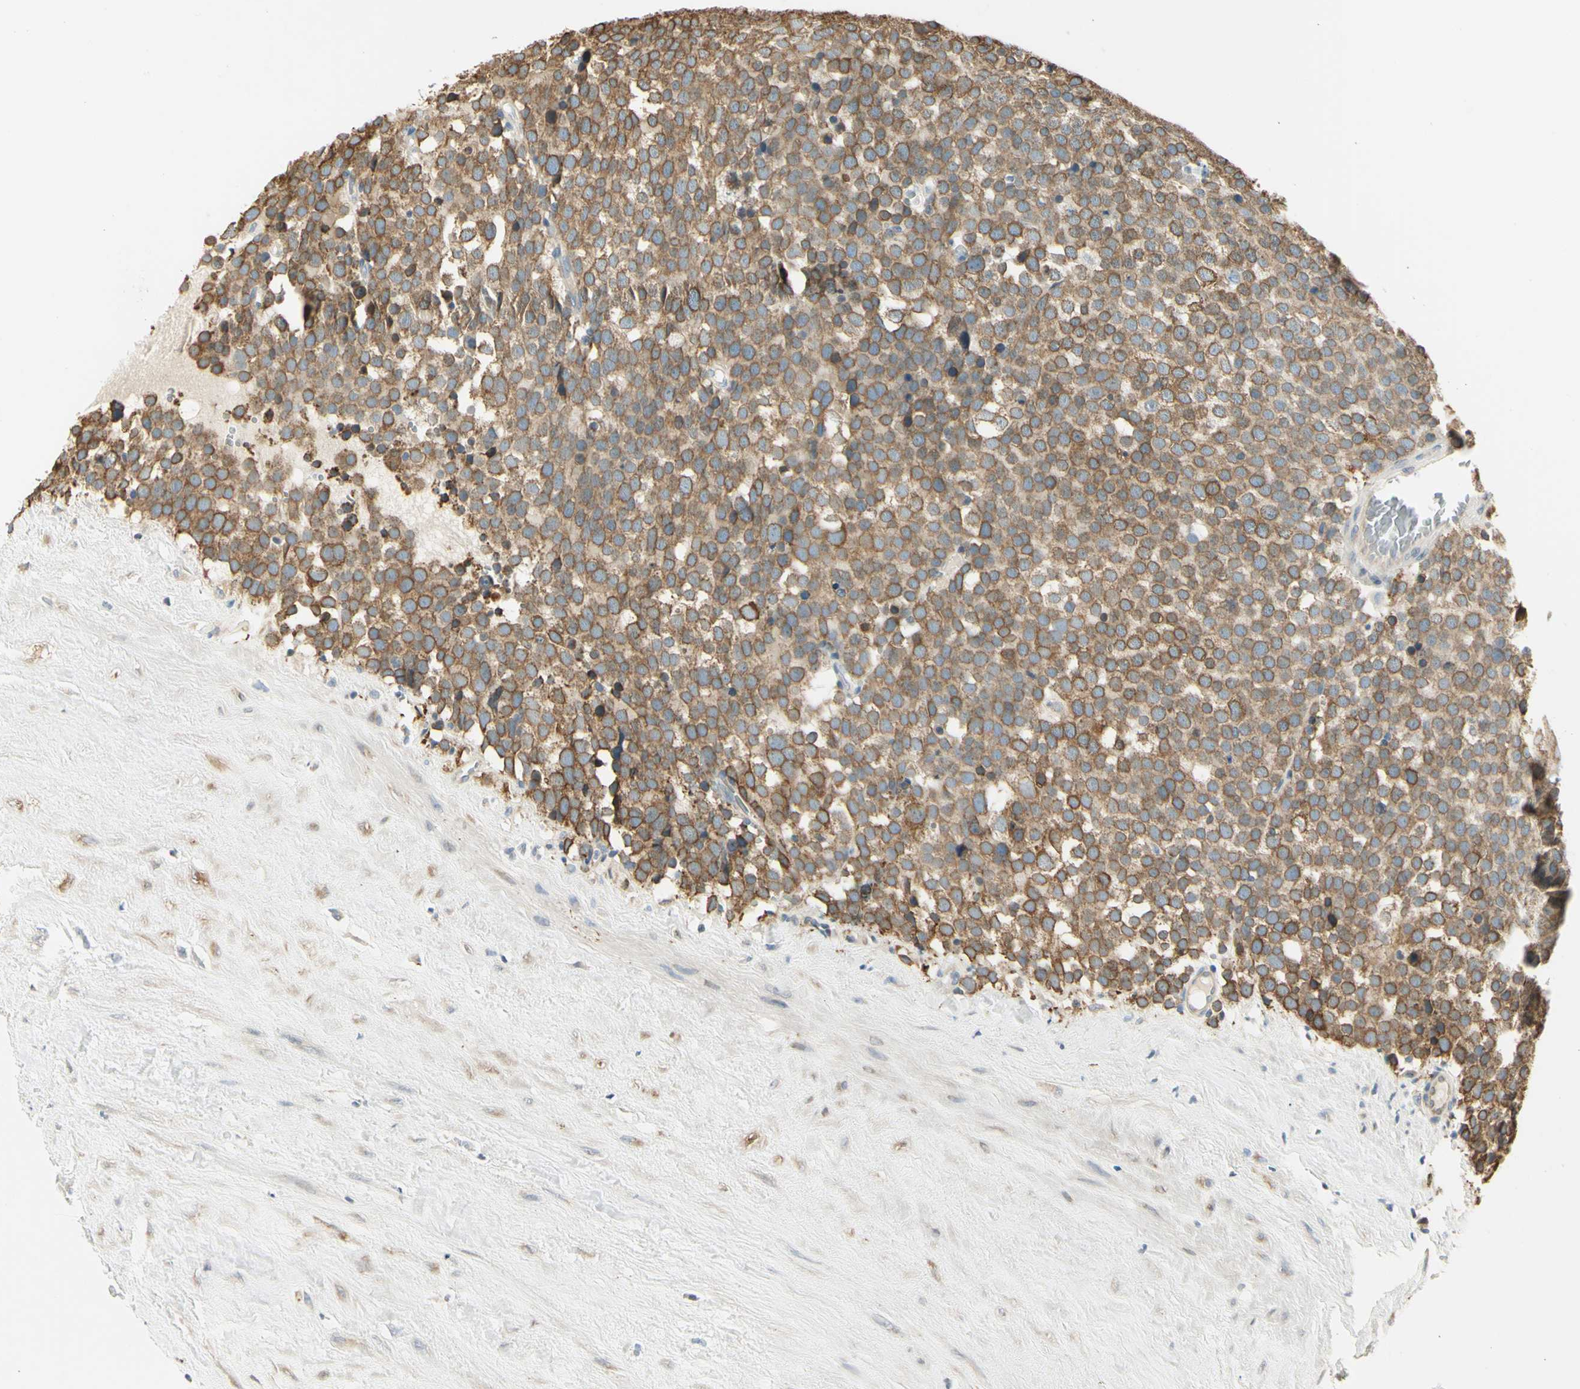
{"staining": {"intensity": "moderate", "quantity": "25%-75%", "location": "cytoplasmic/membranous"}, "tissue": "testis cancer", "cell_type": "Tumor cells", "image_type": "cancer", "snomed": [{"axis": "morphology", "description": "Seminoma, NOS"}, {"axis": "topography", "description": "Testis"}], "caption": "Protein staining of testis seminoma tissue exhibits moderate cytoplasmic/membranous expression in approximately 25%-75% of tumor cells. Using DAB (brown) and hematoxylin (blue) stains, captured at high magnification using brightfield microscopy.", "gene": "IGDCC4", "patient": {"sex": "male", "age": 71}}